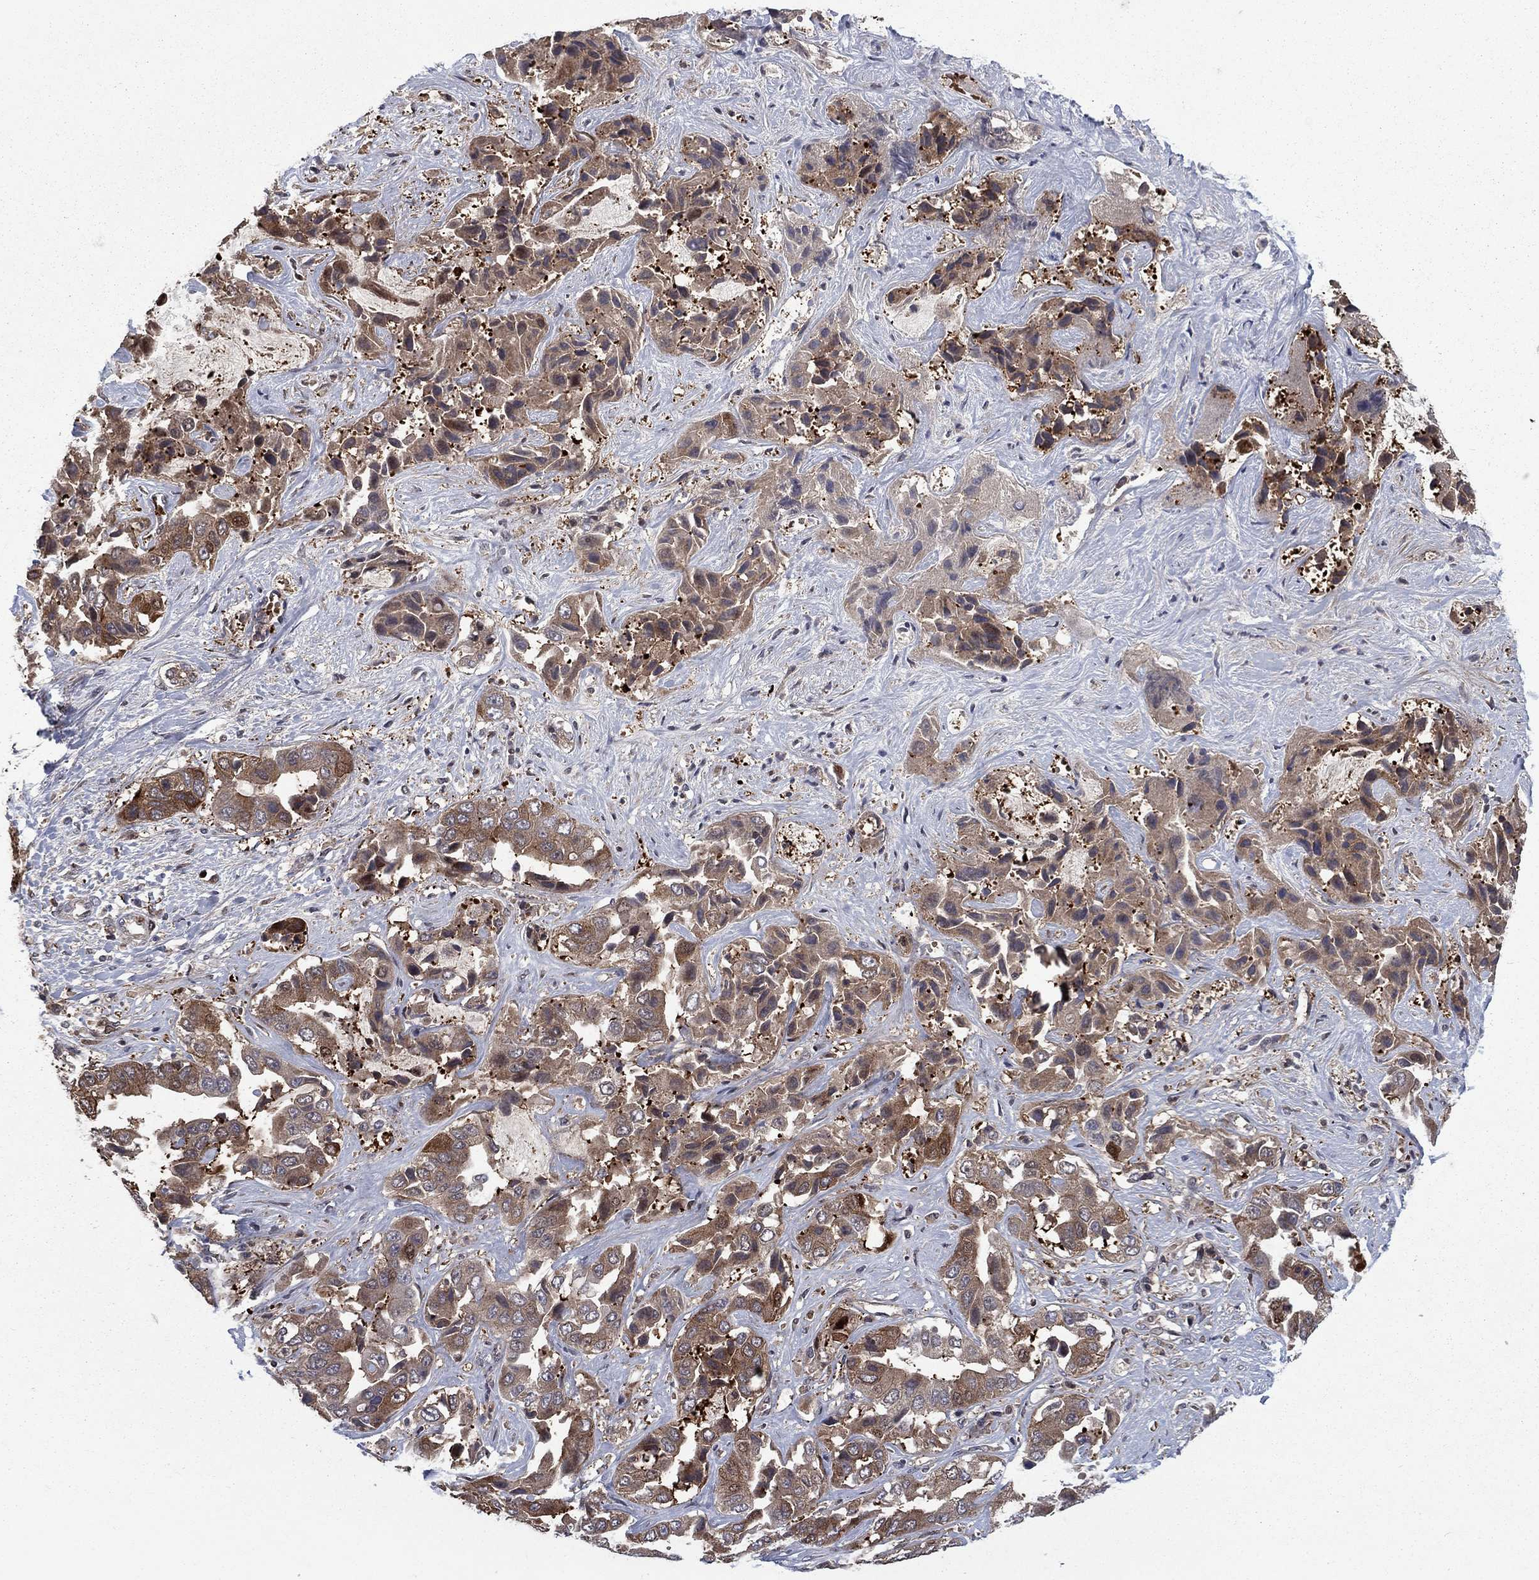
{"staining": {"intensity": "moderate", "quantity": "25%-75%", "location": "cytoplasmic/membranous"}, "tissue": "liver cancer", "cell_type": "Tumor cells", "image_type": "cancer", "snomed": [{"axis": "morphology", "description": "Cholangiocarcinoma"}, {"axis": "topography", "description": "Liver"}], "caption": "A high-resolution micrograph shows immunohistochemistry (IHC) staining of liver cancer, which reveals moderate cytoplasmic/membranous expression in approximately 25%-75% of tumor cells.", "gene": "HDAC4", "patient": {"sex": "female", "age": 52}}